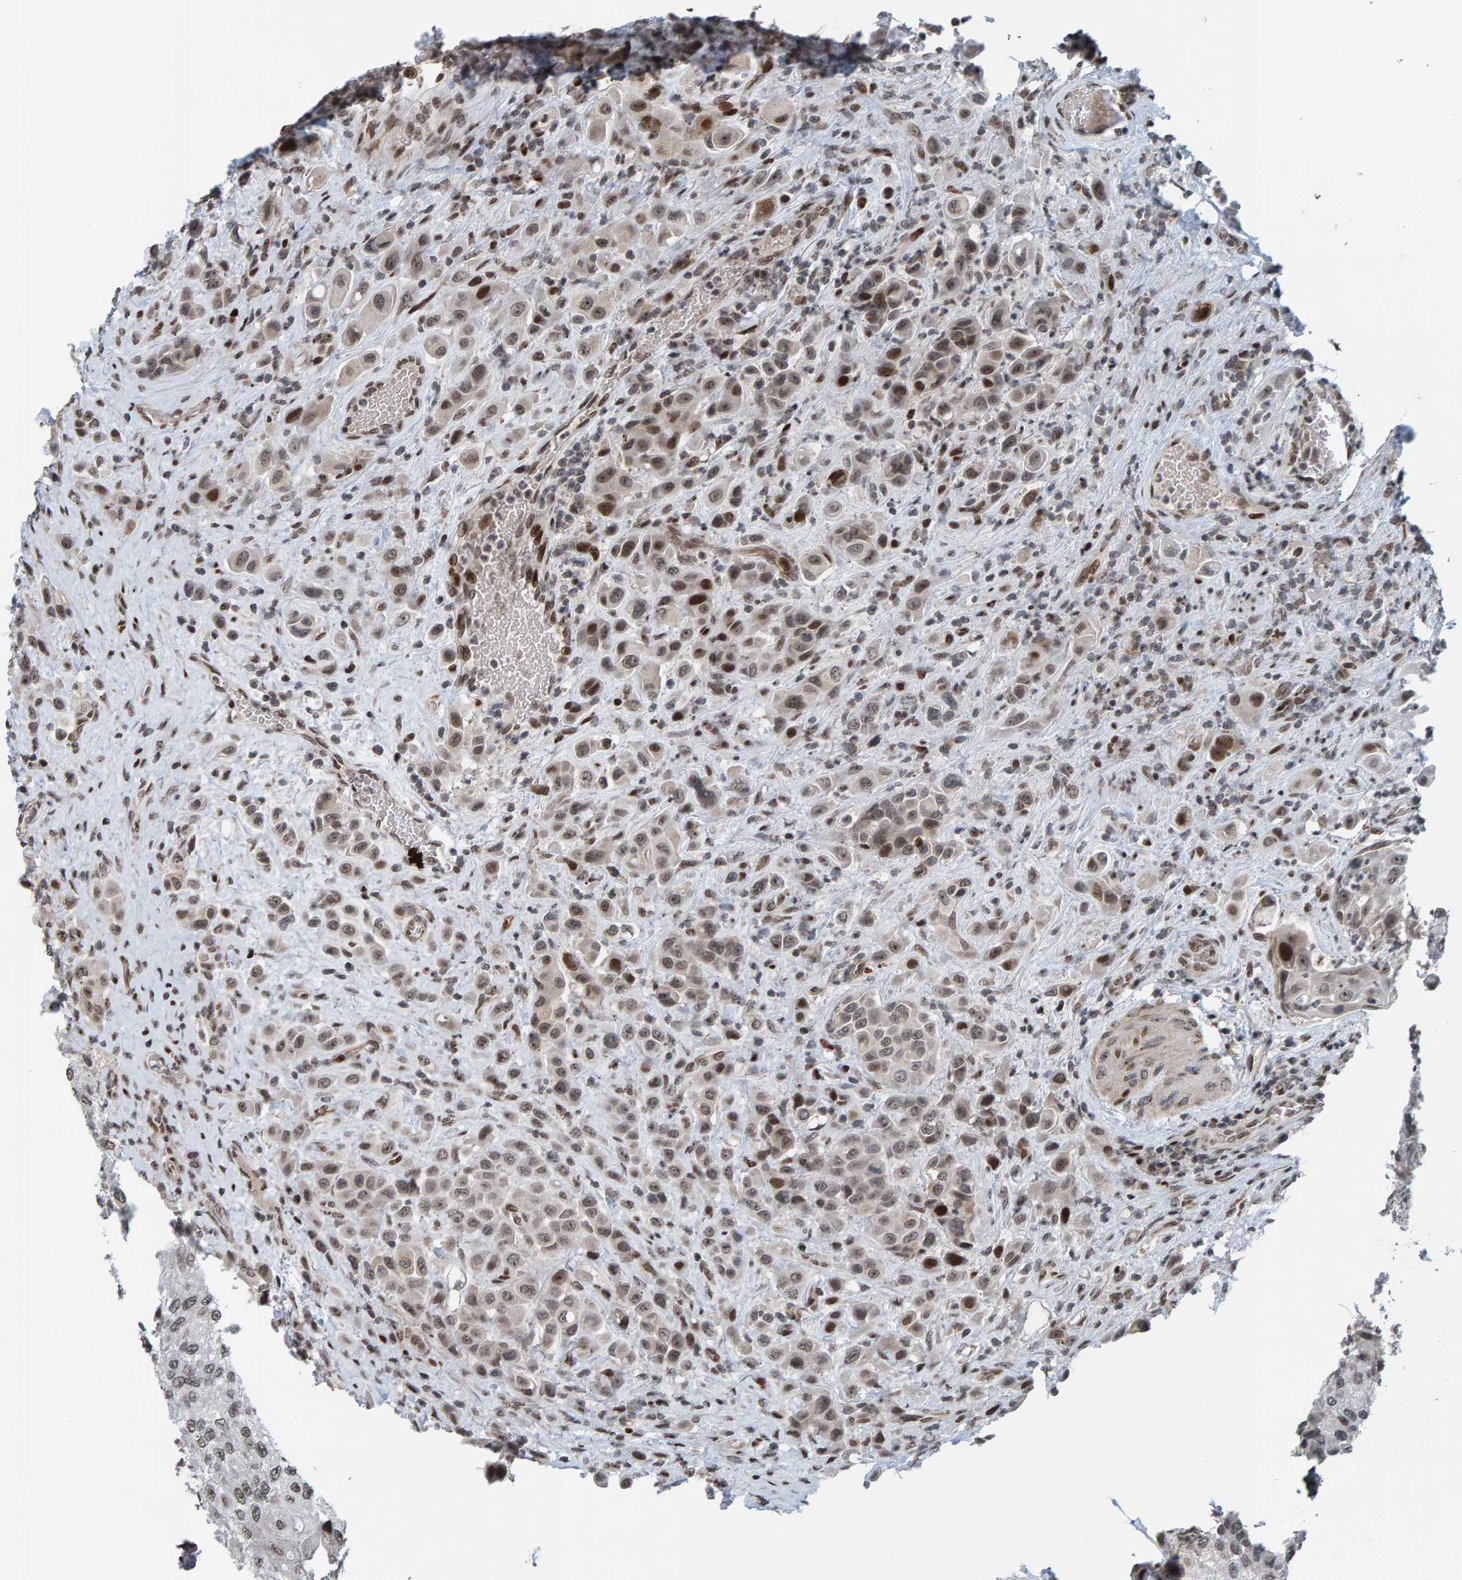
{"staining": {"intensity": "moderate", "quantity": "25%-75%", "location": "nuclear"}, "tissue": "urothelial cancer", "cell_type": "Tumor cells", "image_type": "cancer", "snomed": [{"axis": "morphology", "description": "Urothelial carcinoma, High grade"}, {"axis": "topography", "description": "Urinary bladder"}], "caption": "Tumor cells demonstrate medium levels of moderate nuclear positivity in about 25%-75% of cells in urothelial cancer.", "gene": "ZNF366", "patient": {"sex": "male", "age": 50}}